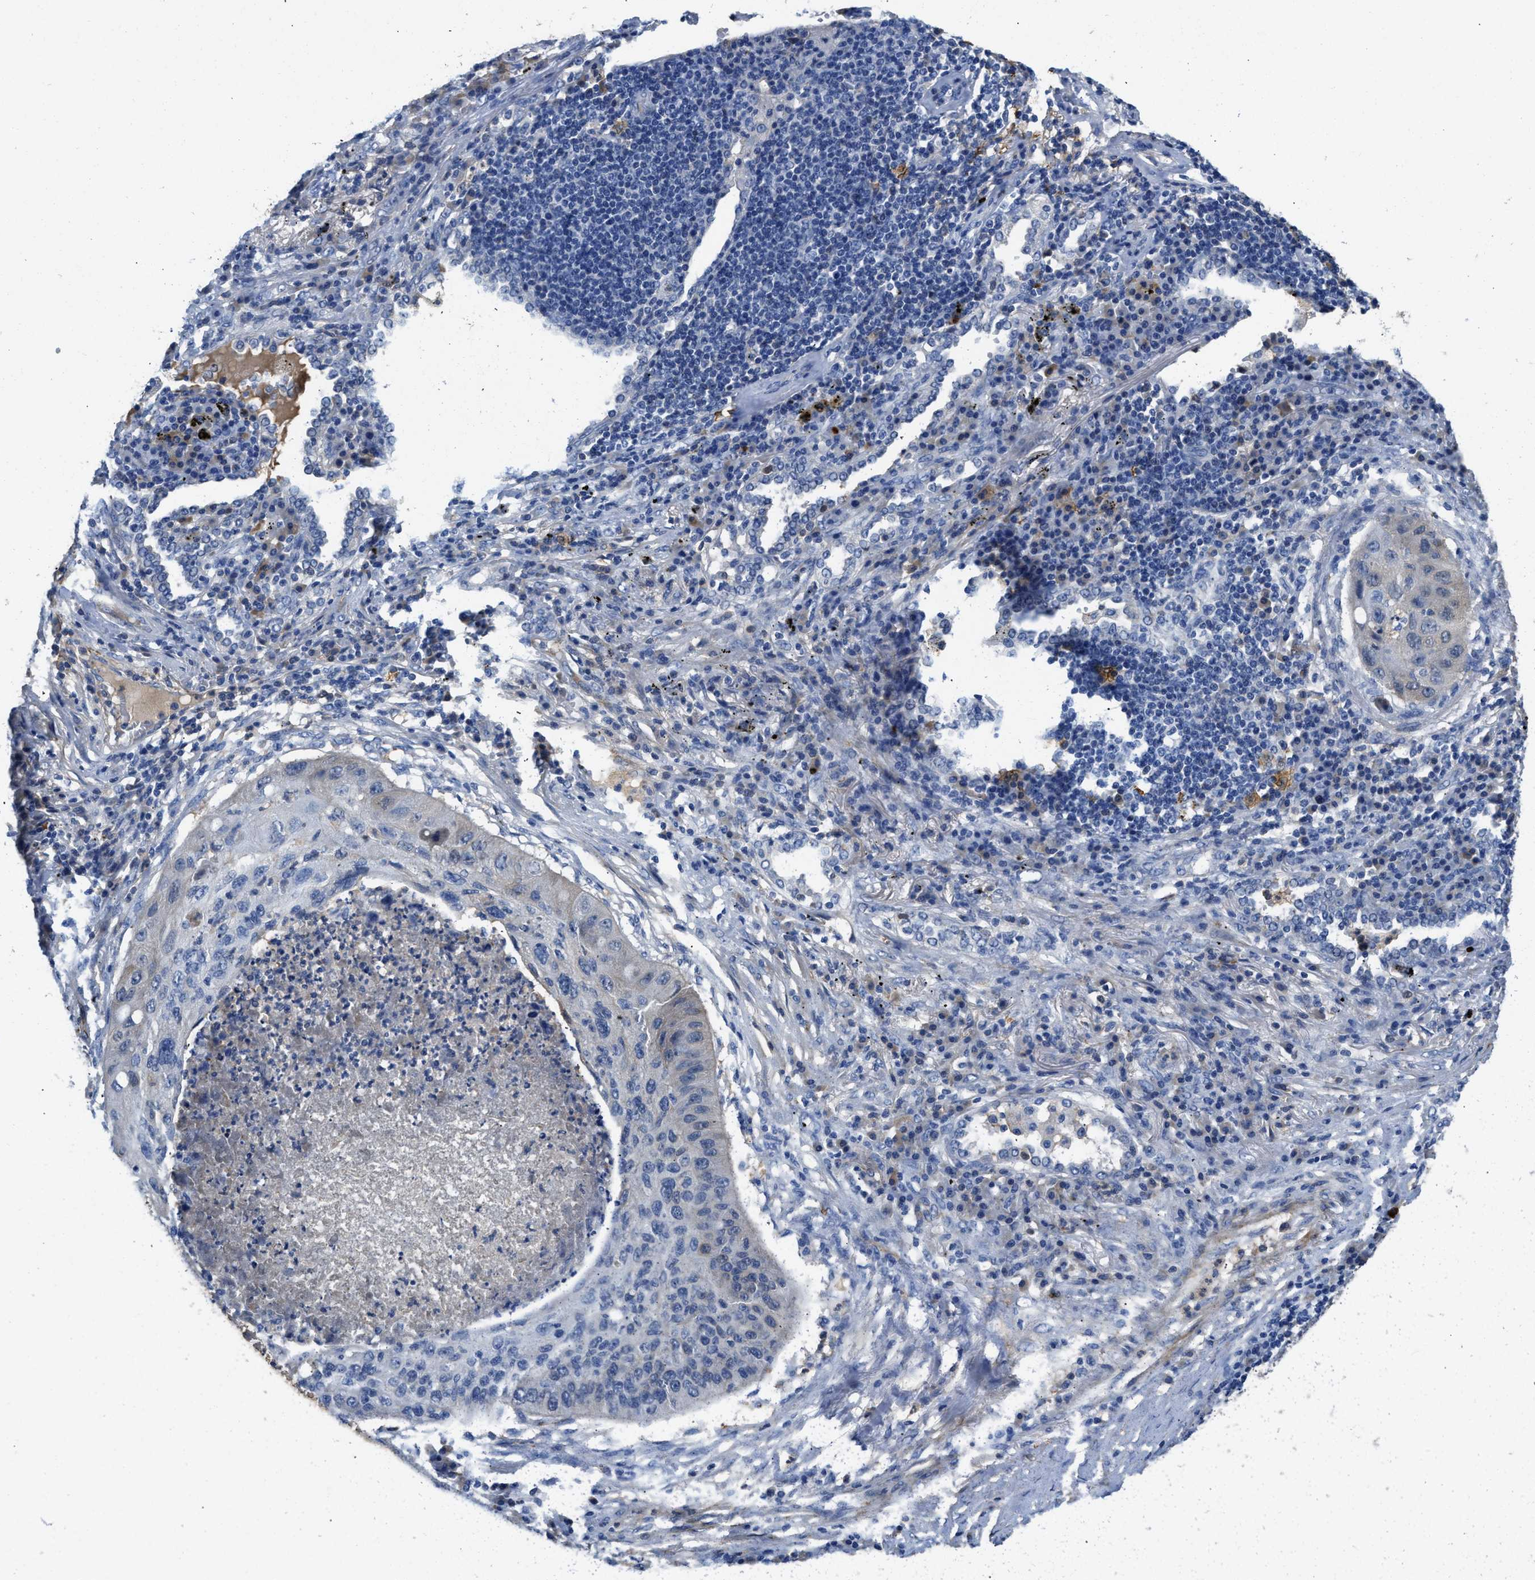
{"staining": {"intensity": "negative", "quantity": "none", "location": "none"}, "tissue": "lung cancer", "cell_type": "Tumor cells", "image_type": "cancer", "snomed": [{"axis": "morphology", "description": "Squamous cell carcinoma, NOS"}, {"axis": "topography", "description": "Lung"}], "caption": "This is an IHC image of human squamous cell carcinoma (lung). There is no staining in tumor cells.", "gene": "SPEG", "patient": {"sex": "female", "age": 63}}